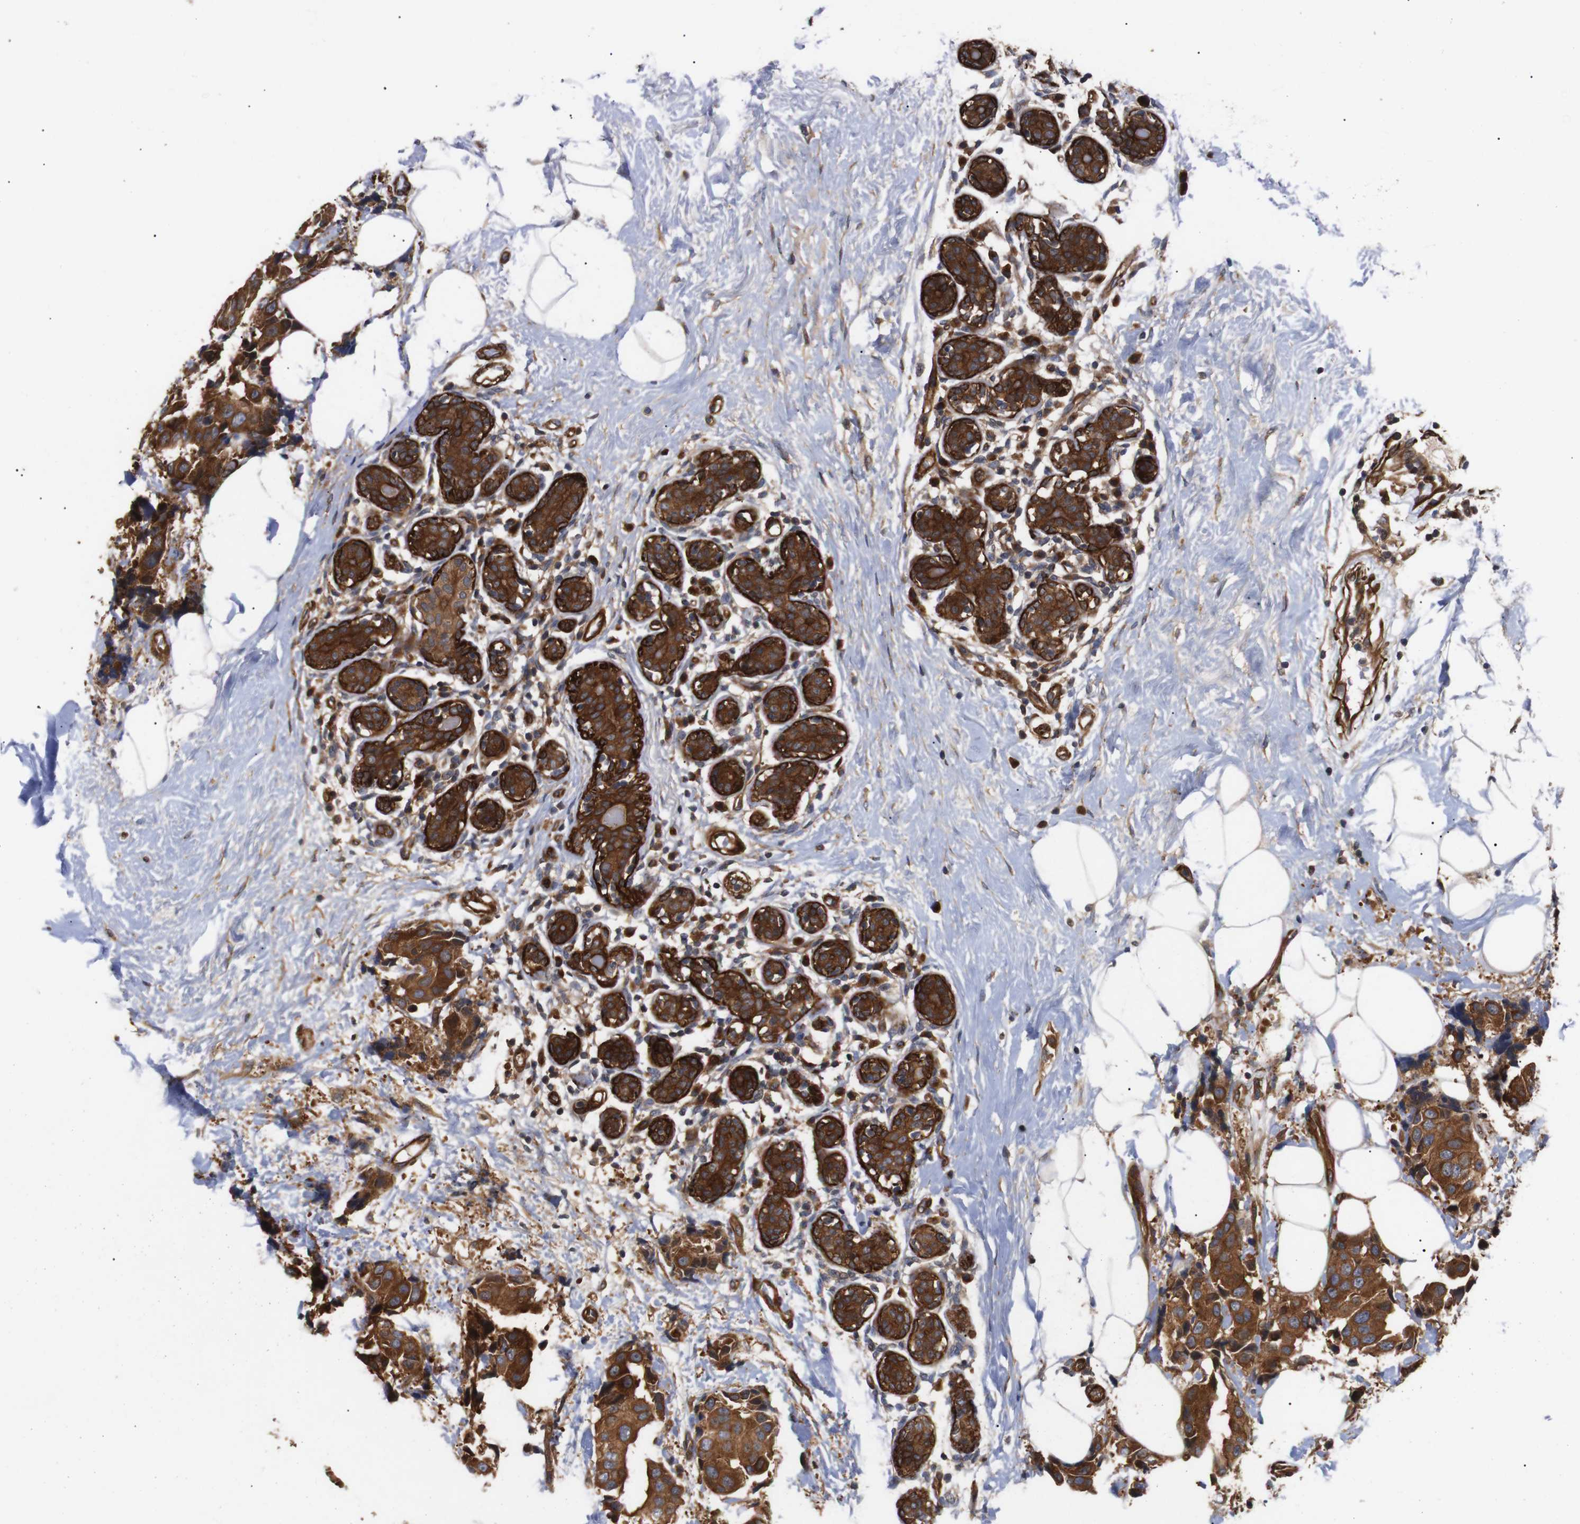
{"staining": {"intensity": "strong", "quantity": ">75%", "location": "cytoplasmic/membranous"}, "tissue": "breast cancer", "cell_type": "Tumor cells", "image_type": "cancer", "snomed": [{"axis": "morphology", "description": "Normal tissue, NOS"}, {"axis": "morphology", "description": "Duct carcinoma"}, {"axis": "topography", "description": "Breast"}], "caption": "Tumor cells display strong cytoplasmic/membranous positivity in approximately >75% of cells in infiltrating ductal carcinoma (breast).", "gene": "PAWR", "patient": {"sex": "female", "age": 39}}